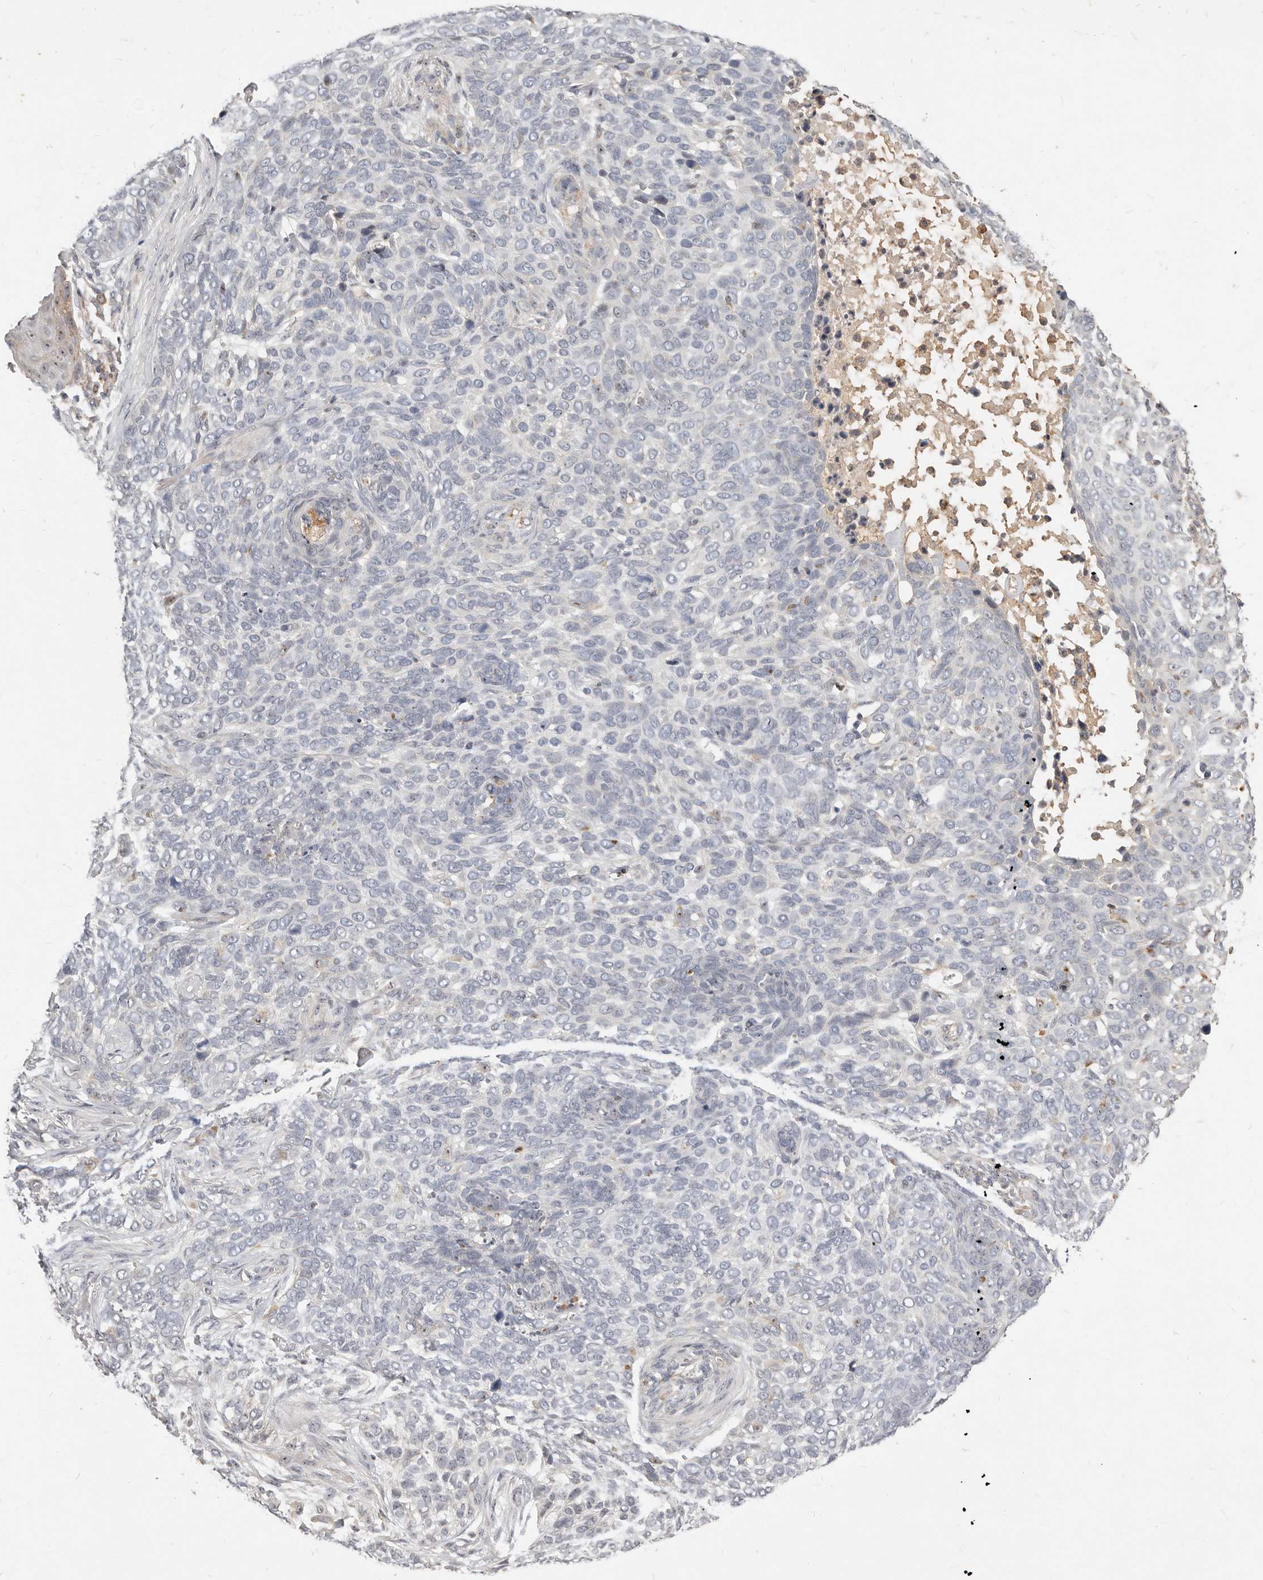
{"staining": {"intensity": "negative", "quantity": "none", "location": "none"}, "tissue": "skin cancer", "cell_type": "Tumor cells", "image_type": "cancer", "snomed": [{"axis": "morphology", "description": "Basal cell carcinoma"}, {"axis": "topography", "description": "Skin"}], "caption": "This is a histopathology image of immunohistochemistry staining of skin basal cell carcinoma, which shows no expression in tumor cells. The staining was performed using DAB to visualize the protein expression in brown, while the nuclei were stained in blue with hematoxylin (Magnification: 20x).", "gene": "MICALL2", "patient": {"sex": "female", "age": 64}}